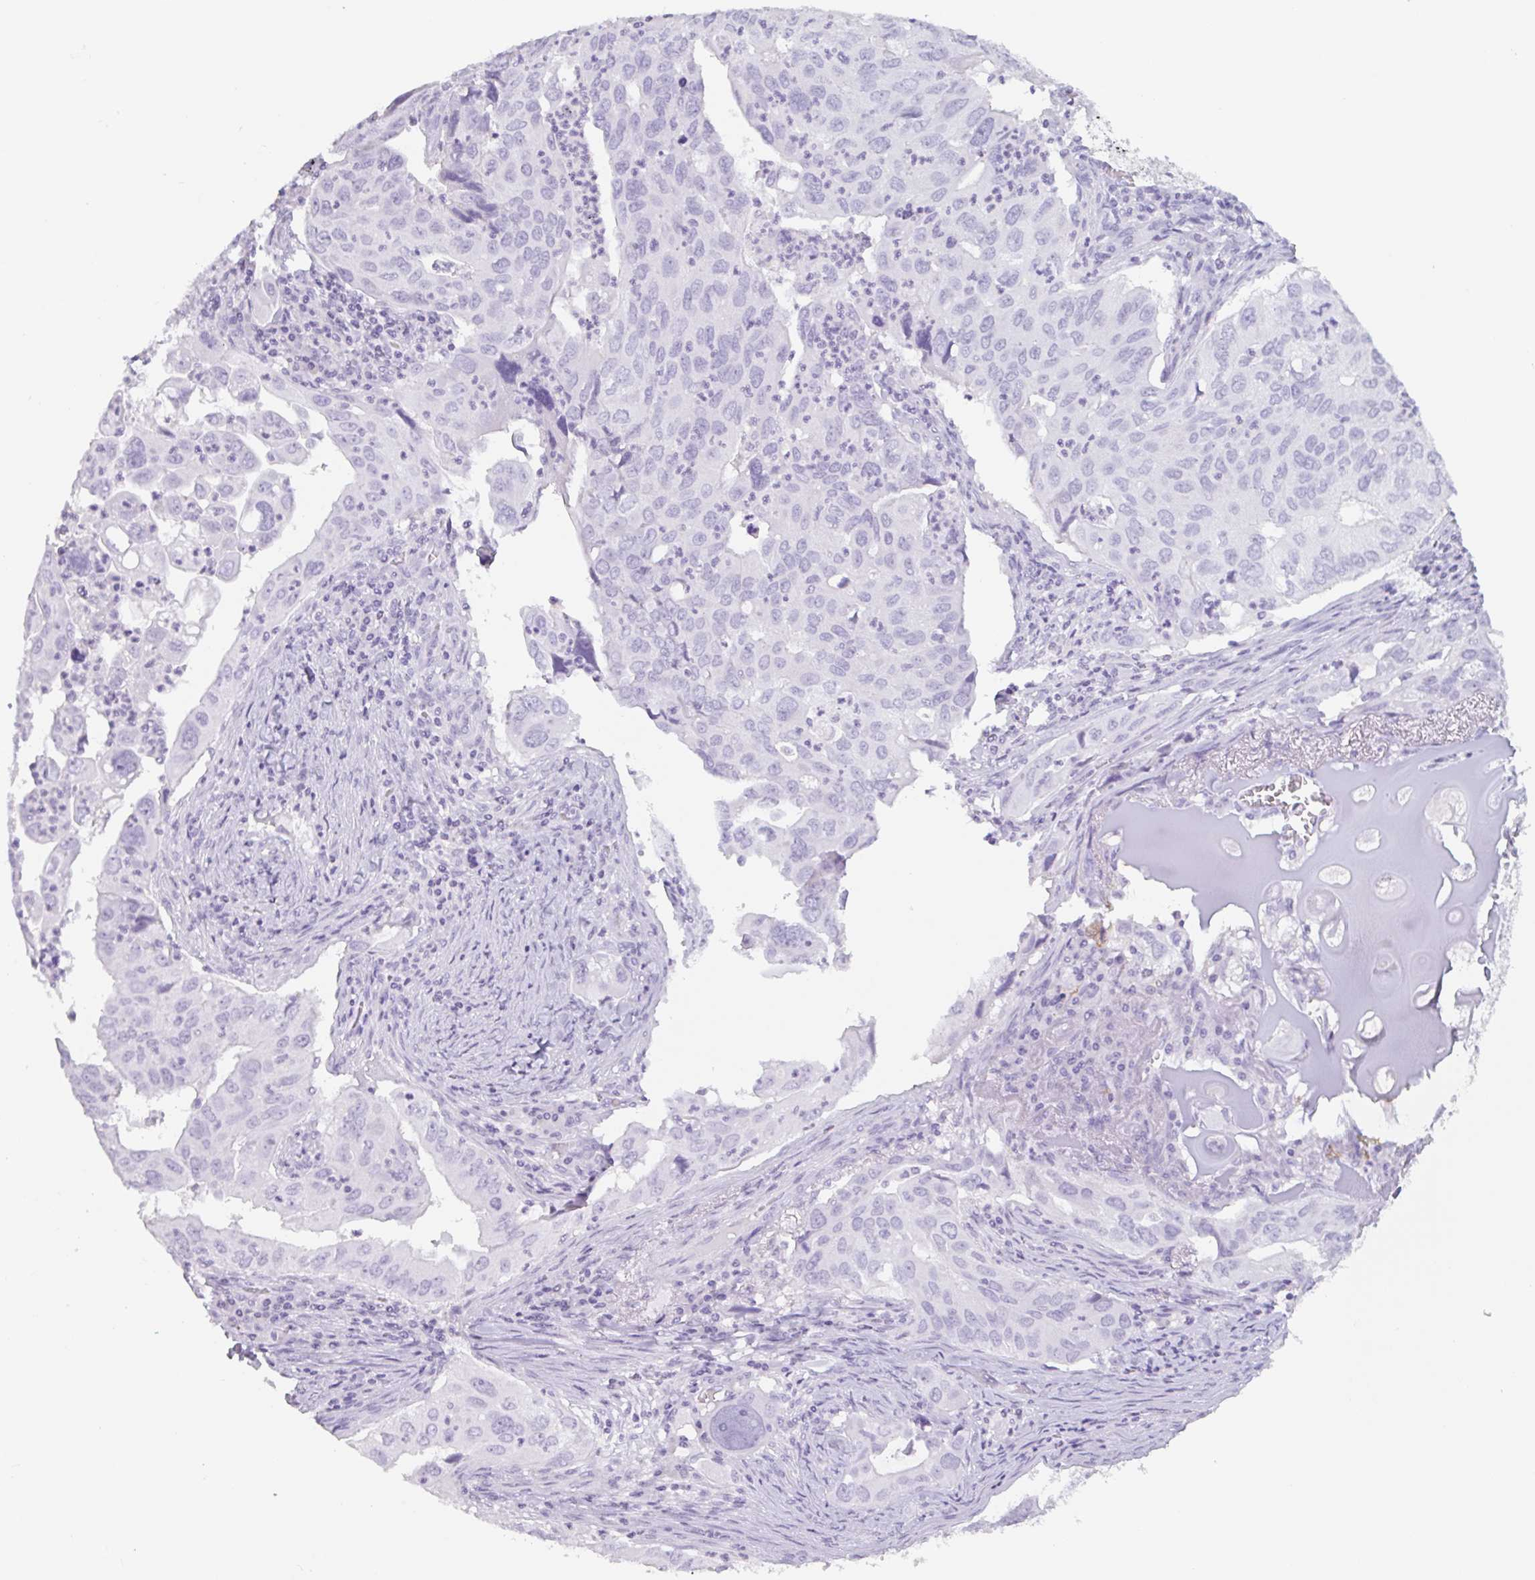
{"staining": {"intensity": "negative", "quantity": "none", "location": "none"}, "tissue": "lung cancer", "cell_type": "Tumor cells", "image_type": "cancer", "snomed": [{"axis": "morphology", "description": "Adenocarcinoma, NOS"}, {"axis": "topography", "description": "Lung"}], "caption": "Lung adenocarcinoma was stained to show a protein in brown. There is no significant expression in tumor cells.", "gene": "EMC4", "patient": {"sex": "male", "age": 48}}